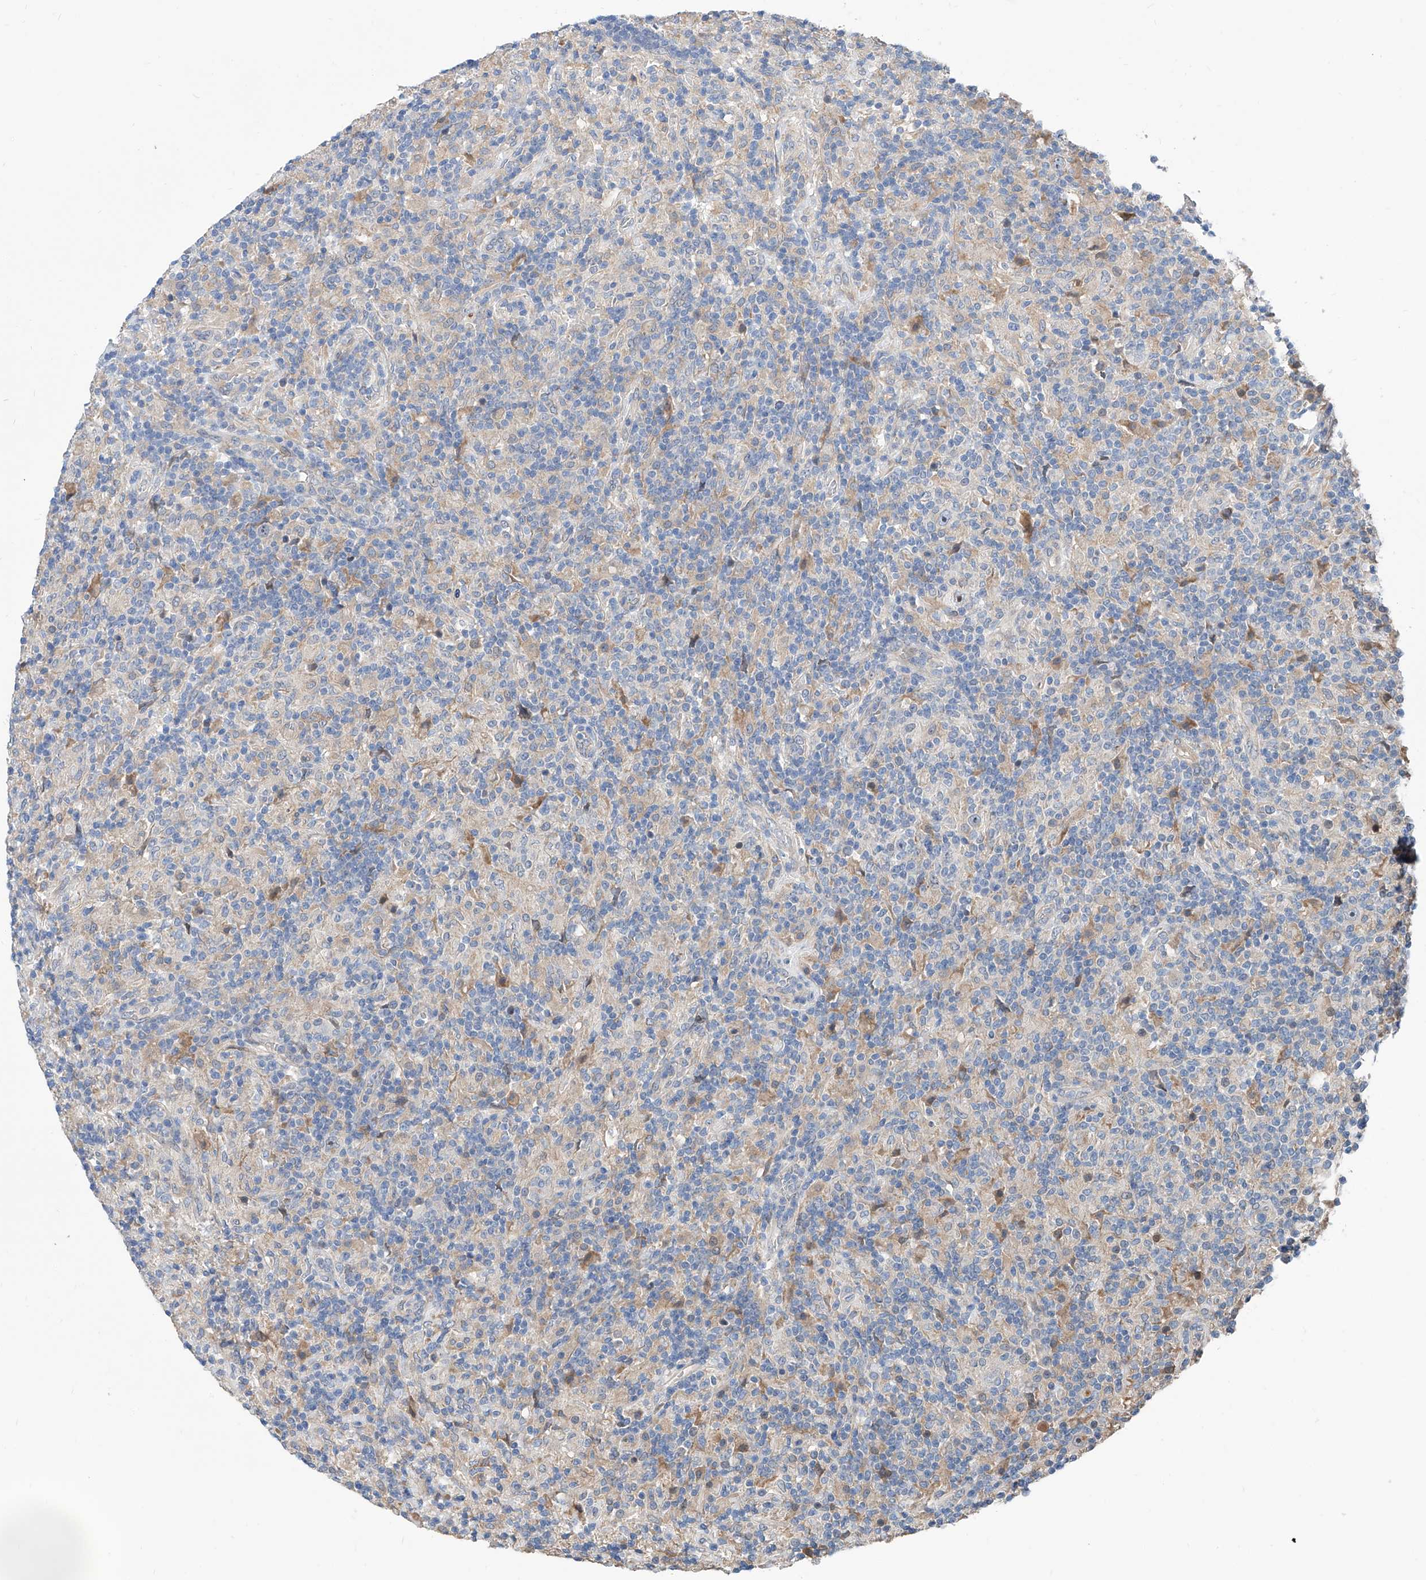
{"staining": {"intensity": "negative", "quantity": "none", "location": "none"}, "tissue": "lymphoma", "cell_type": "Tumor cells", "image_type": "cancer", "snomed": [{"axis": "morphology", "description": "Hodgkin's disease, NOS"}, {"axis": "topography", "description": "Lymph node"}], "caption": "An immunohistochemistry photomicrograph of Hodgkin's disease is shown. There is no staining in tumor cells of Hodgkin's disease.", "gene": "MAGEE2", "patient": {"sex": "male", "age": 70}}